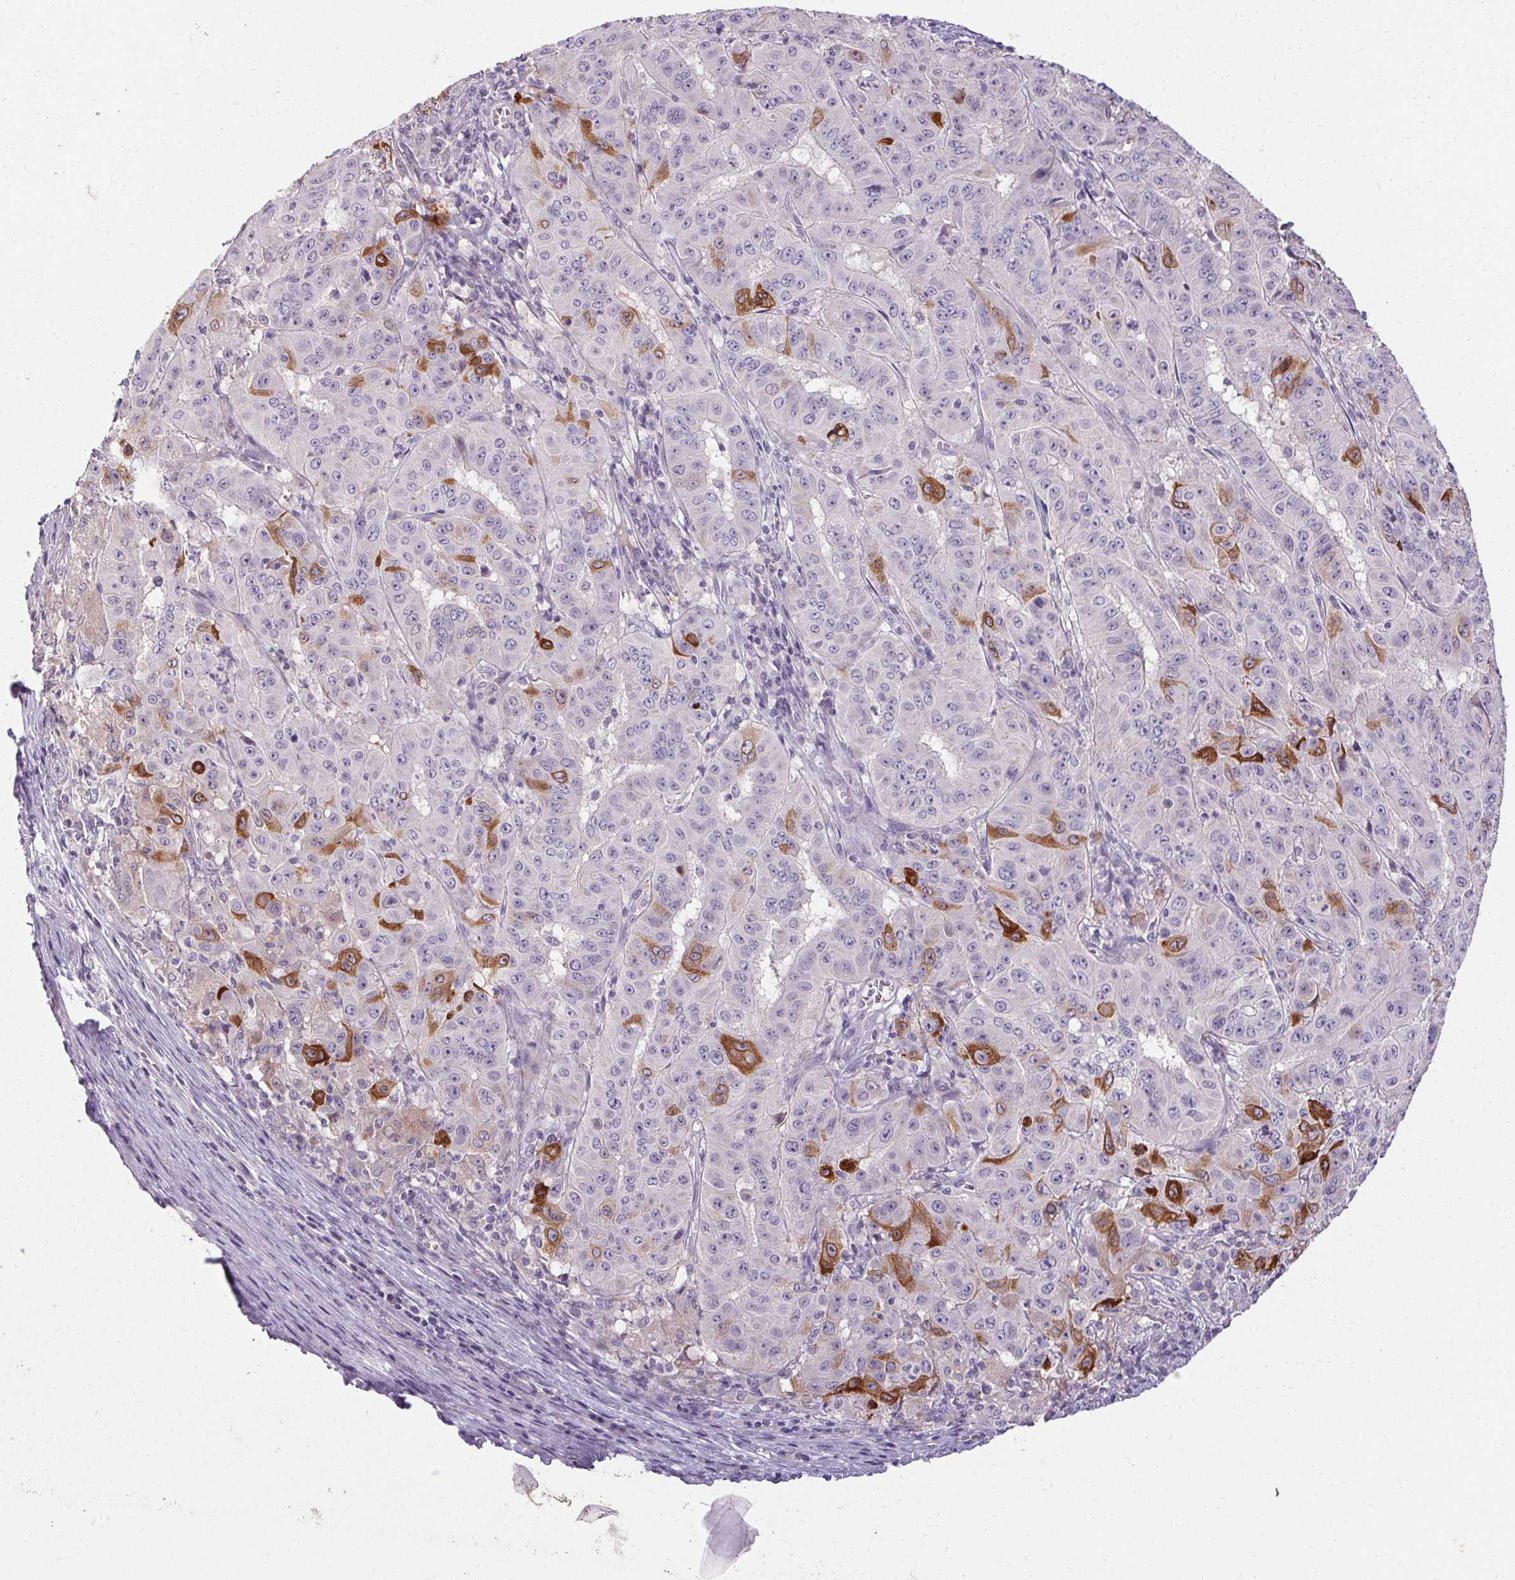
{"staining": {"intensity": "strong", "quantity": "<25%", "location": "cytoplasmic/membranous"}, "tissue": "pancreatic cancer", "cell_type": "Tumor cells", "image_type": "cancer", "snomed": [{"axis": "morphology", "description": "Adenocarcinoma, NOS"}, {"axis": "topography", "description": "Pancreas"}], "caption": "An immunohistochemistry micrograph of tumor tissue is shown. Protein staining in brown highlights strong cytoplasmic/membranous positivity in pancreatic cancer (adenocarcinoma) within tumor cells.", "gene": "HSD17B3", "patient": {"sex": "male", "age": 63}}